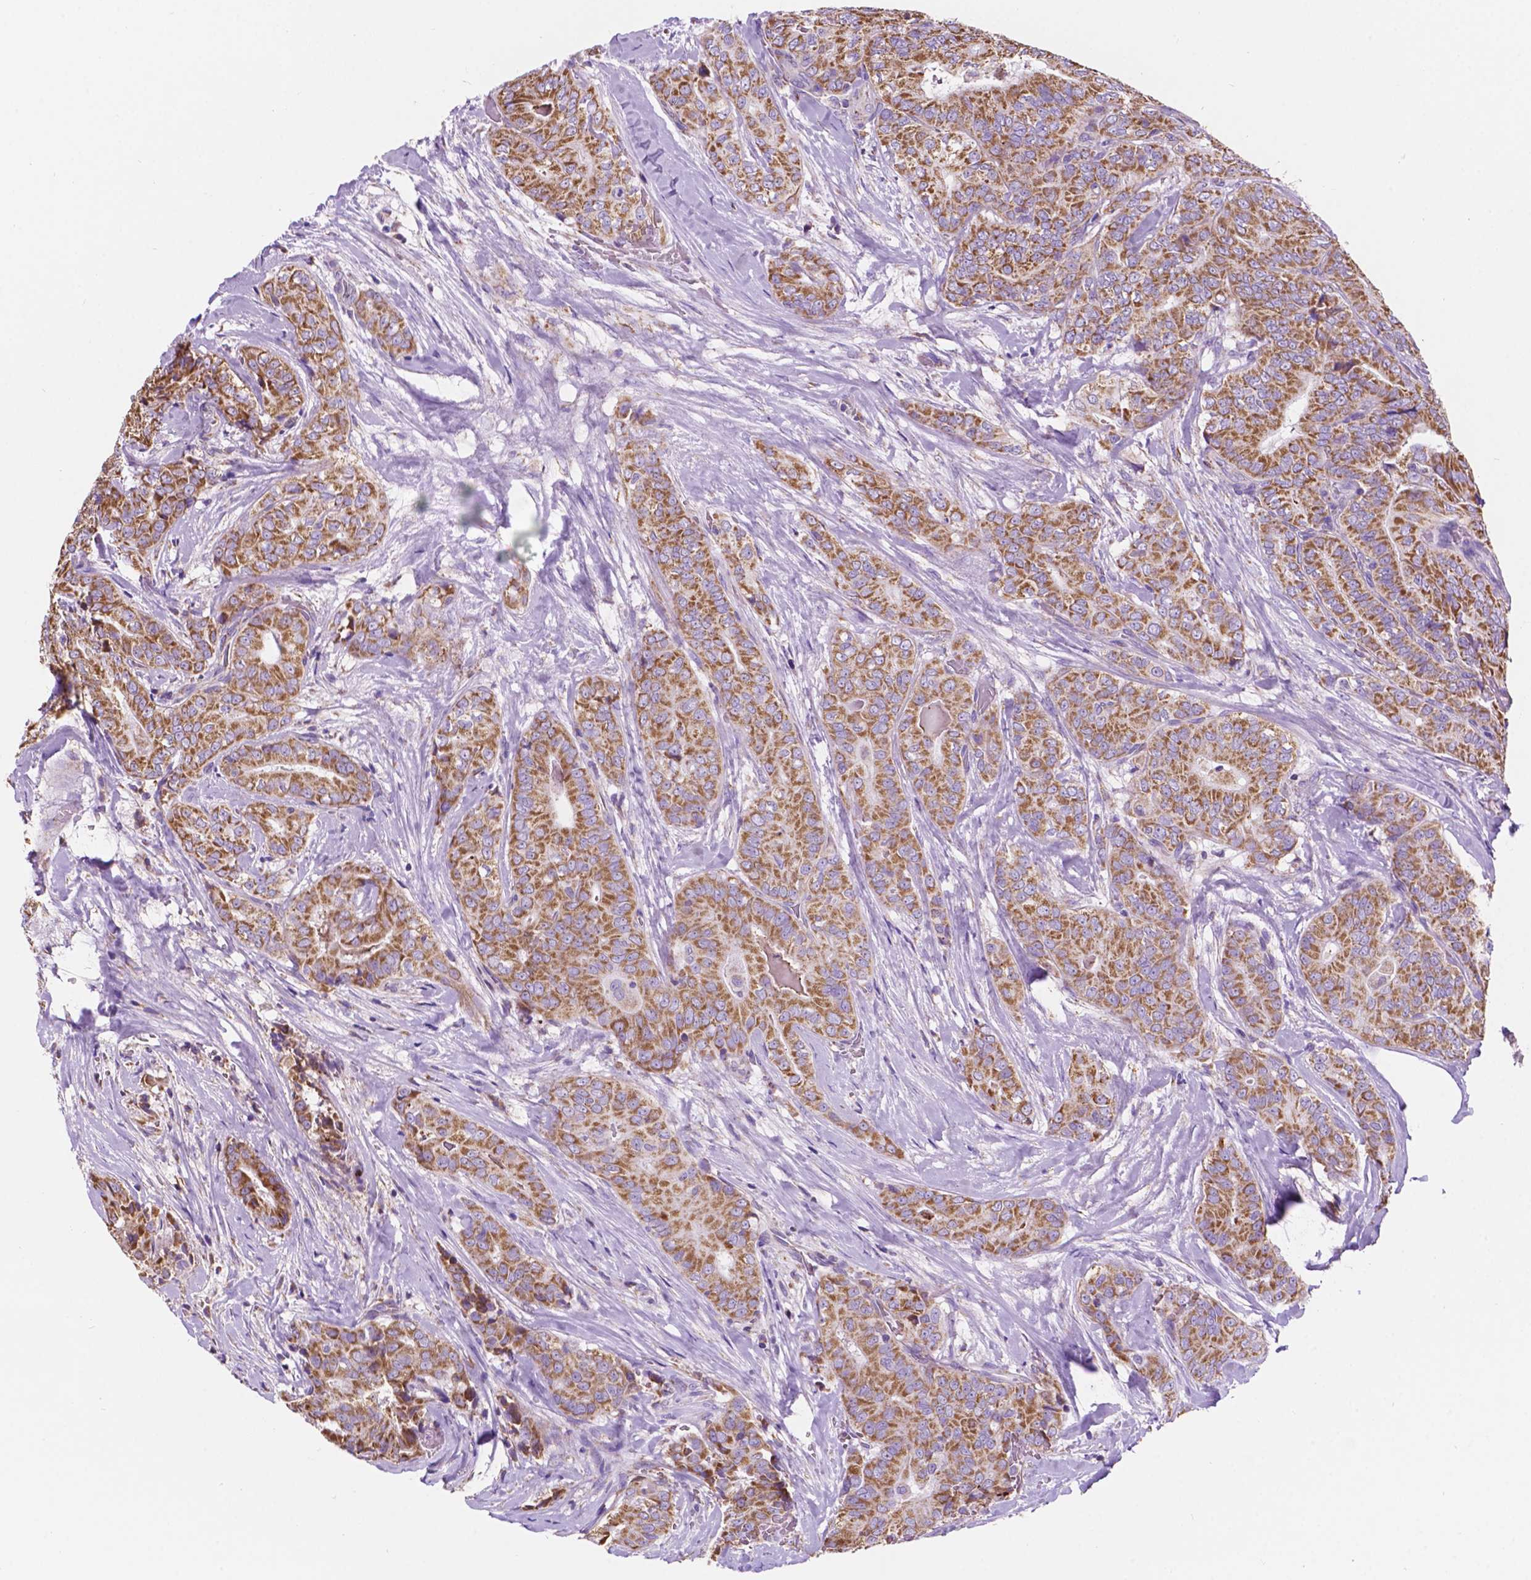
{"staining": {"intensity": "moderate", "quantity": ">75%", "location": "cytoplasmic/membranous"}, "tissue": "thyroid cancer", "cell_type": "Tumor cells", "image_type": "cancer", "snomed": [{"axis": "morphology", "description": "Papillary adenocarcinoma, NOS"}, {"axis": "topography", "description": "Thyroid gland"}], "caption": "Papillary adenocarcinoma (thyroid) tissue demonstrates moderate cytoplasmic/membranous staining in about >75% of tumor cells, visualized by immunohistochemistry.", "gene": "TRPV5", "patient": {"sex": "male", "age": 61}}